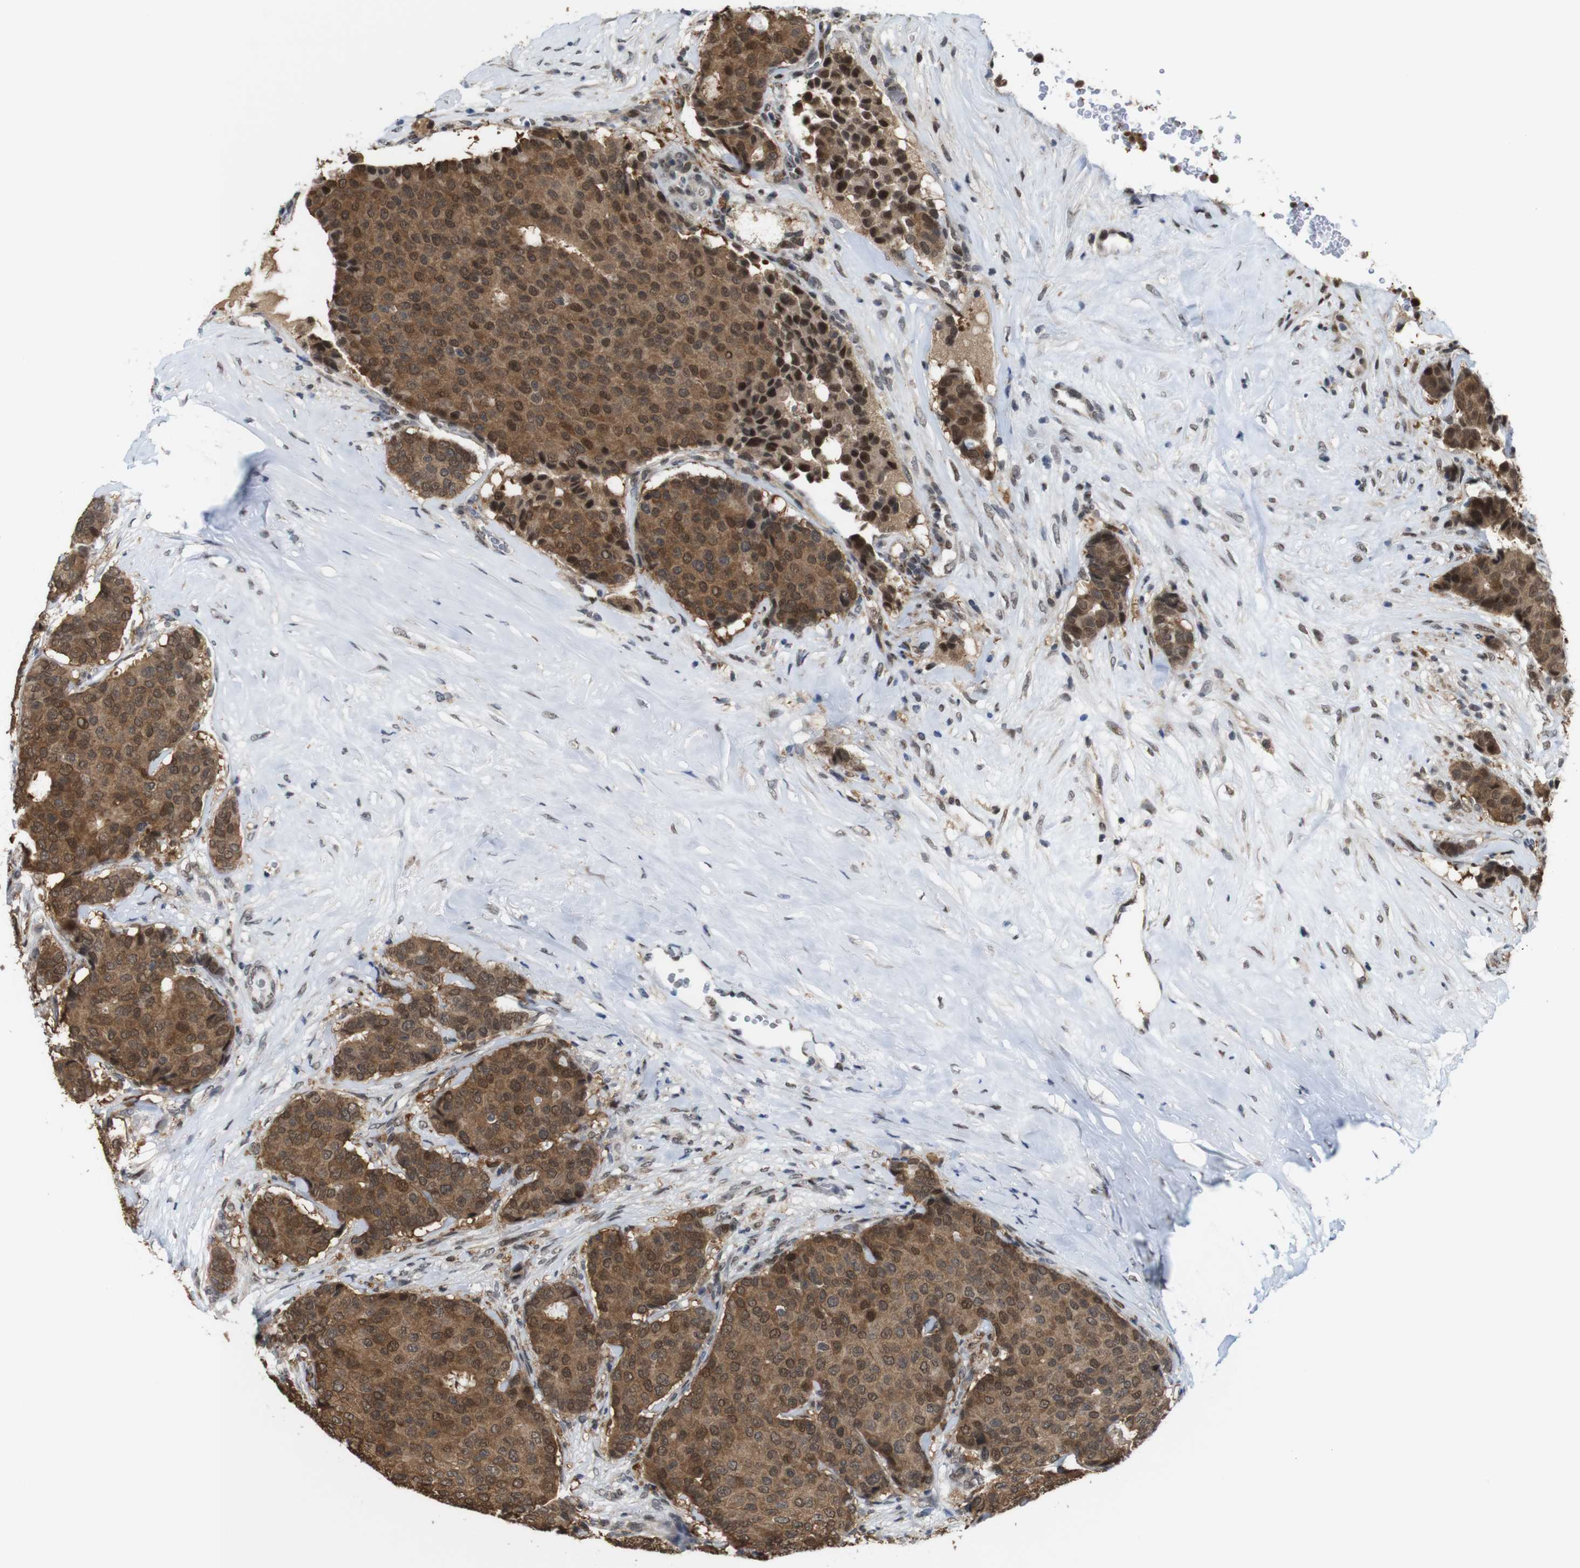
{"staining": {"intensity": "strong", "quantity": ">75%", "location": "cytoplasmic/membranous,nuclear"}, "tissue": "breast cancer", "cell_type": "Tumor cells", "image_type": "cancer", "snomed": [{"axis": "morphology", "description": "Duct carcinoma"}, {"axis": "topography", "description": "Breast"}], "caption": "DAB immunohistochemical staining of breast infiltrating ductal carcinoma reveals strong cytoplasmic/membranous and nuclear protein staining in about >75% of tumor cells.", "gene": "PNMA8A", "patient": {"sex": "female", "age": 75}}